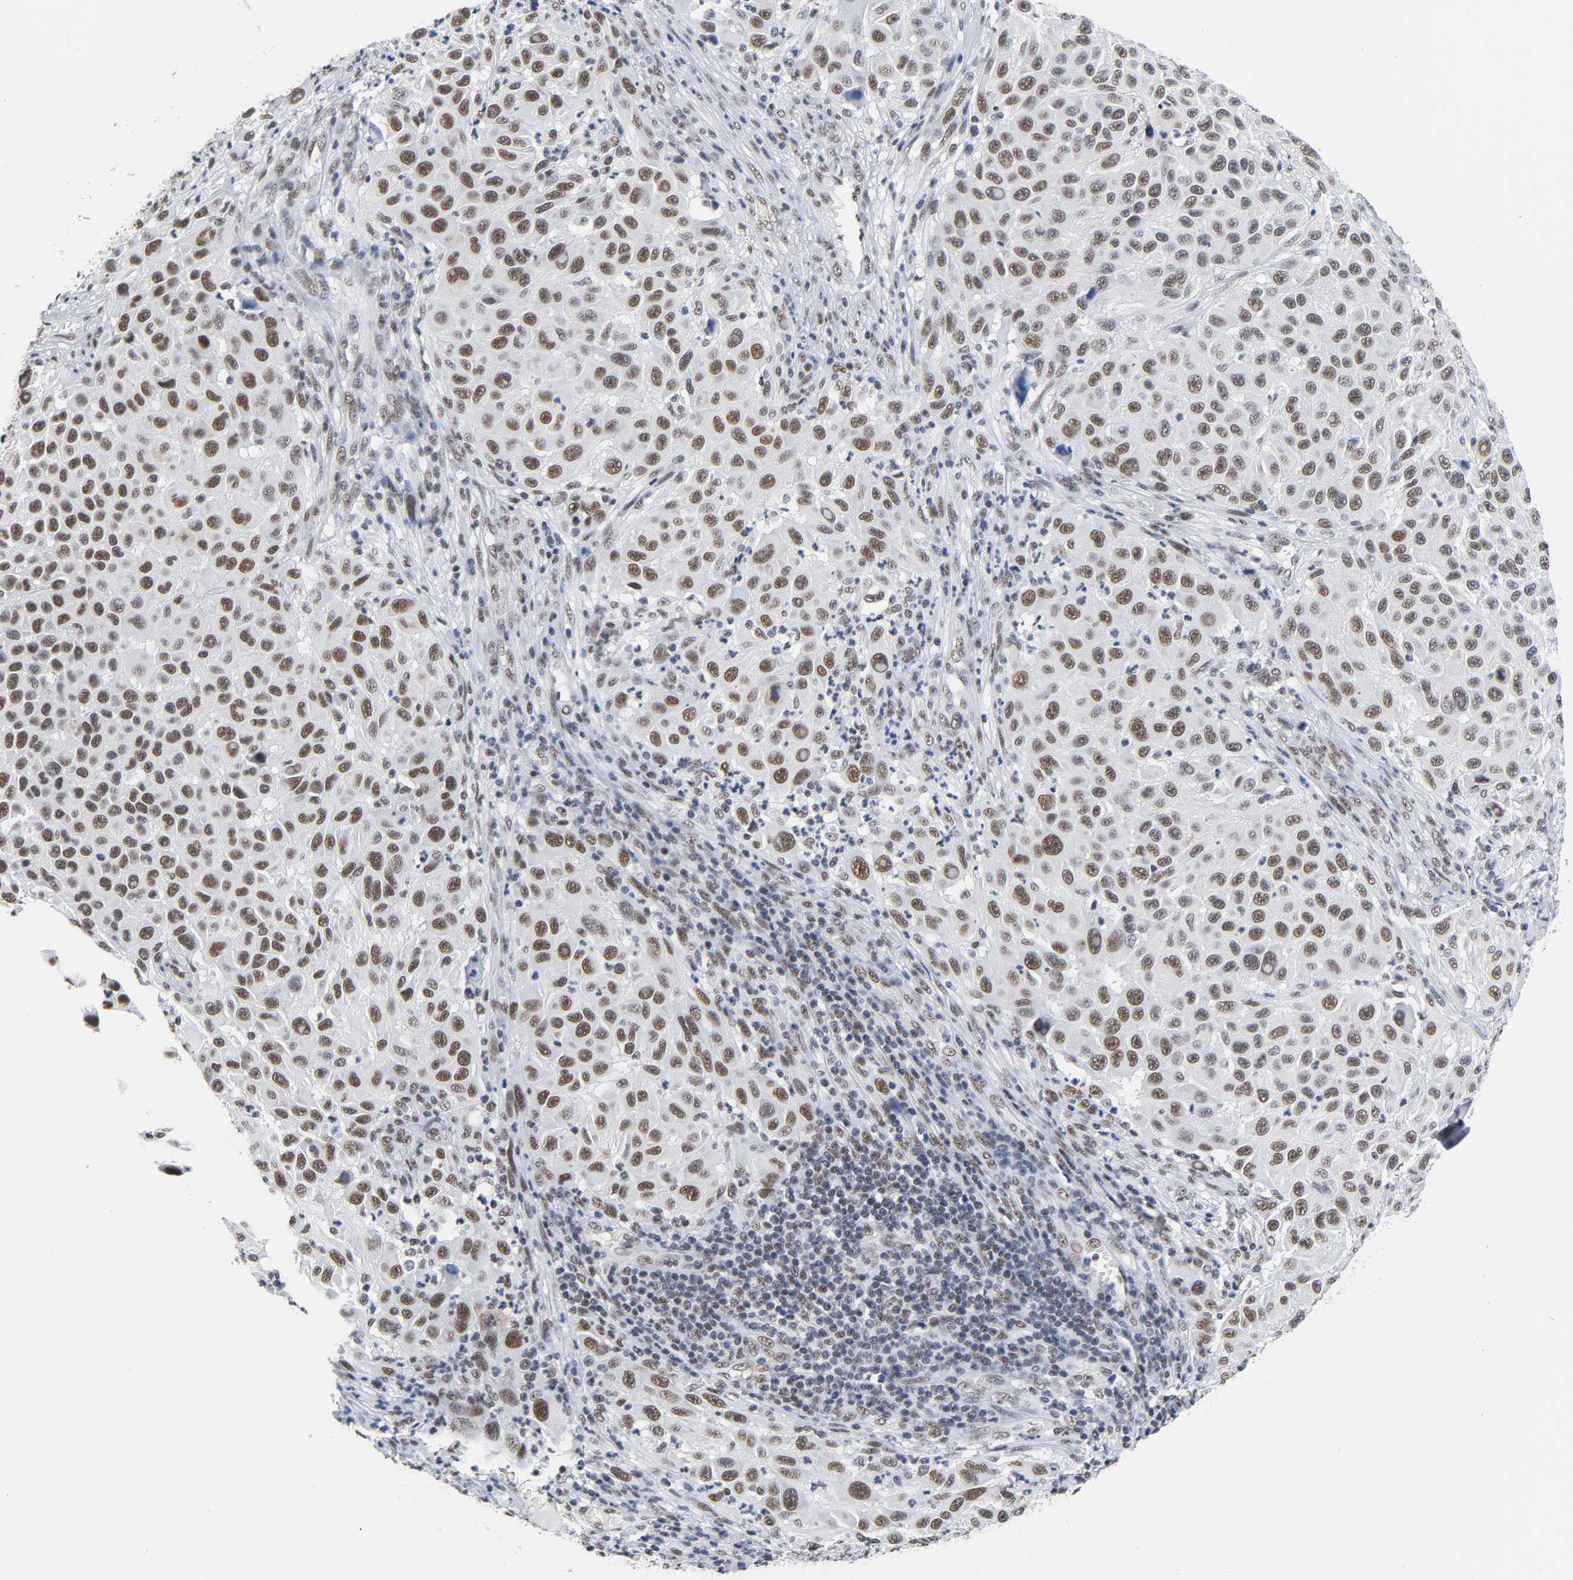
{"staining": {"intensity": "moderate", "quantity": ">75%", "location": "nuclear"}, "tissue": "melanoma", "cell_type": "Tumor cells", "image_type": "cancer", "snomed": [{"axis": "morphology", "description": "Malignant melanoma, Metastatic site"}, {"axis": "topography", "description": "Lymph node"}], "caption": "Immunohistochemical staining of melanoma reveals moderate nuclear protein positivity in about >75% of tumor cells.", "gene": "CSTF2", "patient": {"sex": "male", "age": 61}}